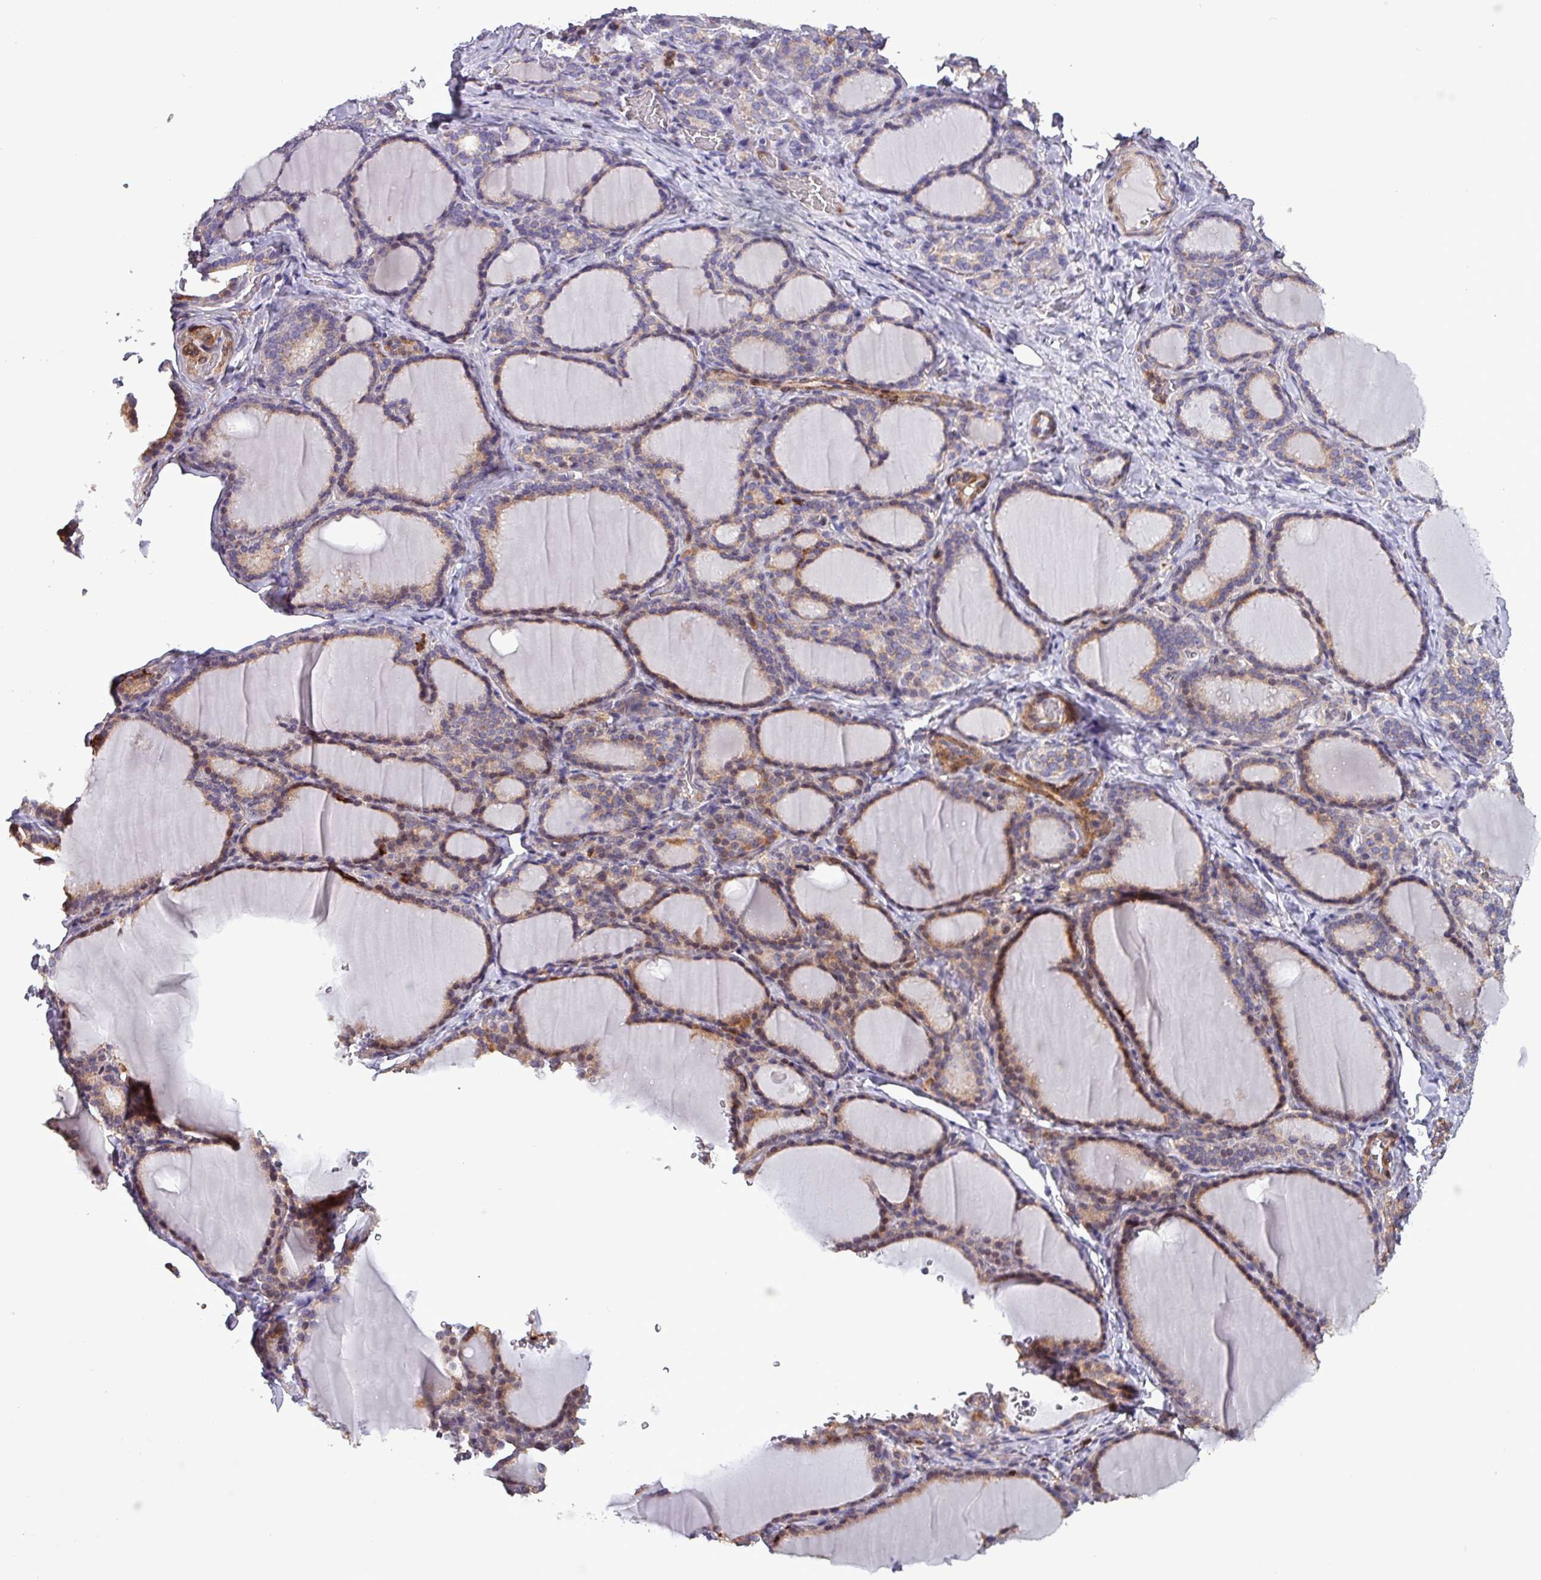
{"staining": {"intensity": "moderate", "quantity": "<25%", "location": "cytoplasmic/membranous"}, "tissue": "thyroid gland", "cell_type": "Glandular cells", "image_type": "normal", "snomed": [{"axis": "morphology", "description": "Normal tissue, NOS"}, {"axis": "topography", "description": "Thyroid gland"}], "caption": "Glandular cells exhibit low levels of moderate cytoplasmic/membranous positivity in about <25% of cells in benign thyroid gland.", "gene": "SCIN", "patient": {"sex": "female", "age": 31}}